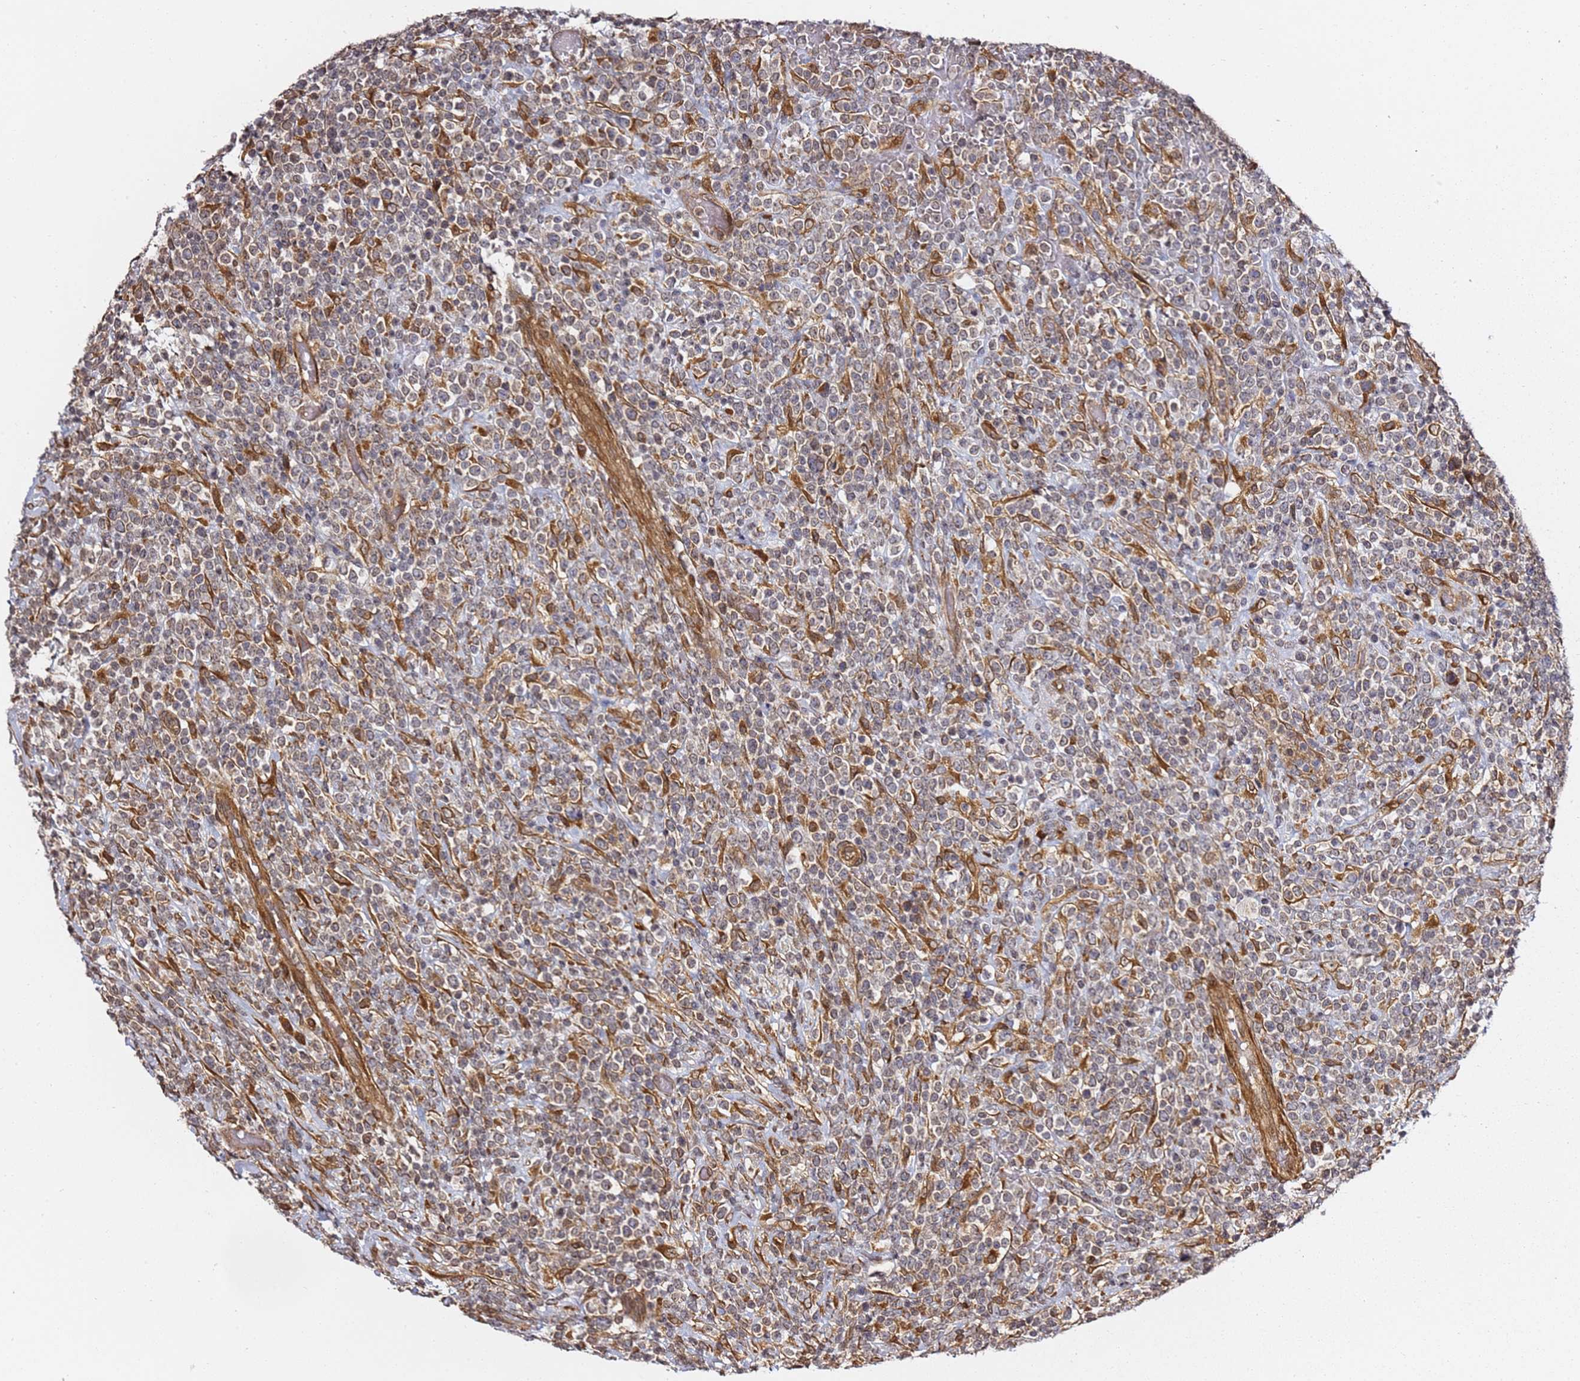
{"staining": {"intensity": "negative", "quantity": "none", "location": "none"}, "tissue": "lymphoma", "cell_type": "Tumor cells", "image_type": "cancer", "snomed": [{"axis": "morphology", "description": "Malignant lymphoma, non-Hodgkin's type, High grade"}, {"axis": "topography", "description": "Colon"}], "caption": "An image of human high-grade malignant lymphoma, non-Hodgkin's type is negative for staining in tumor cells. (DAB IHC with hematoxylin counter stain).", "gene": "PRKAB2", "patient": {"sex": "female", "age": 53}}